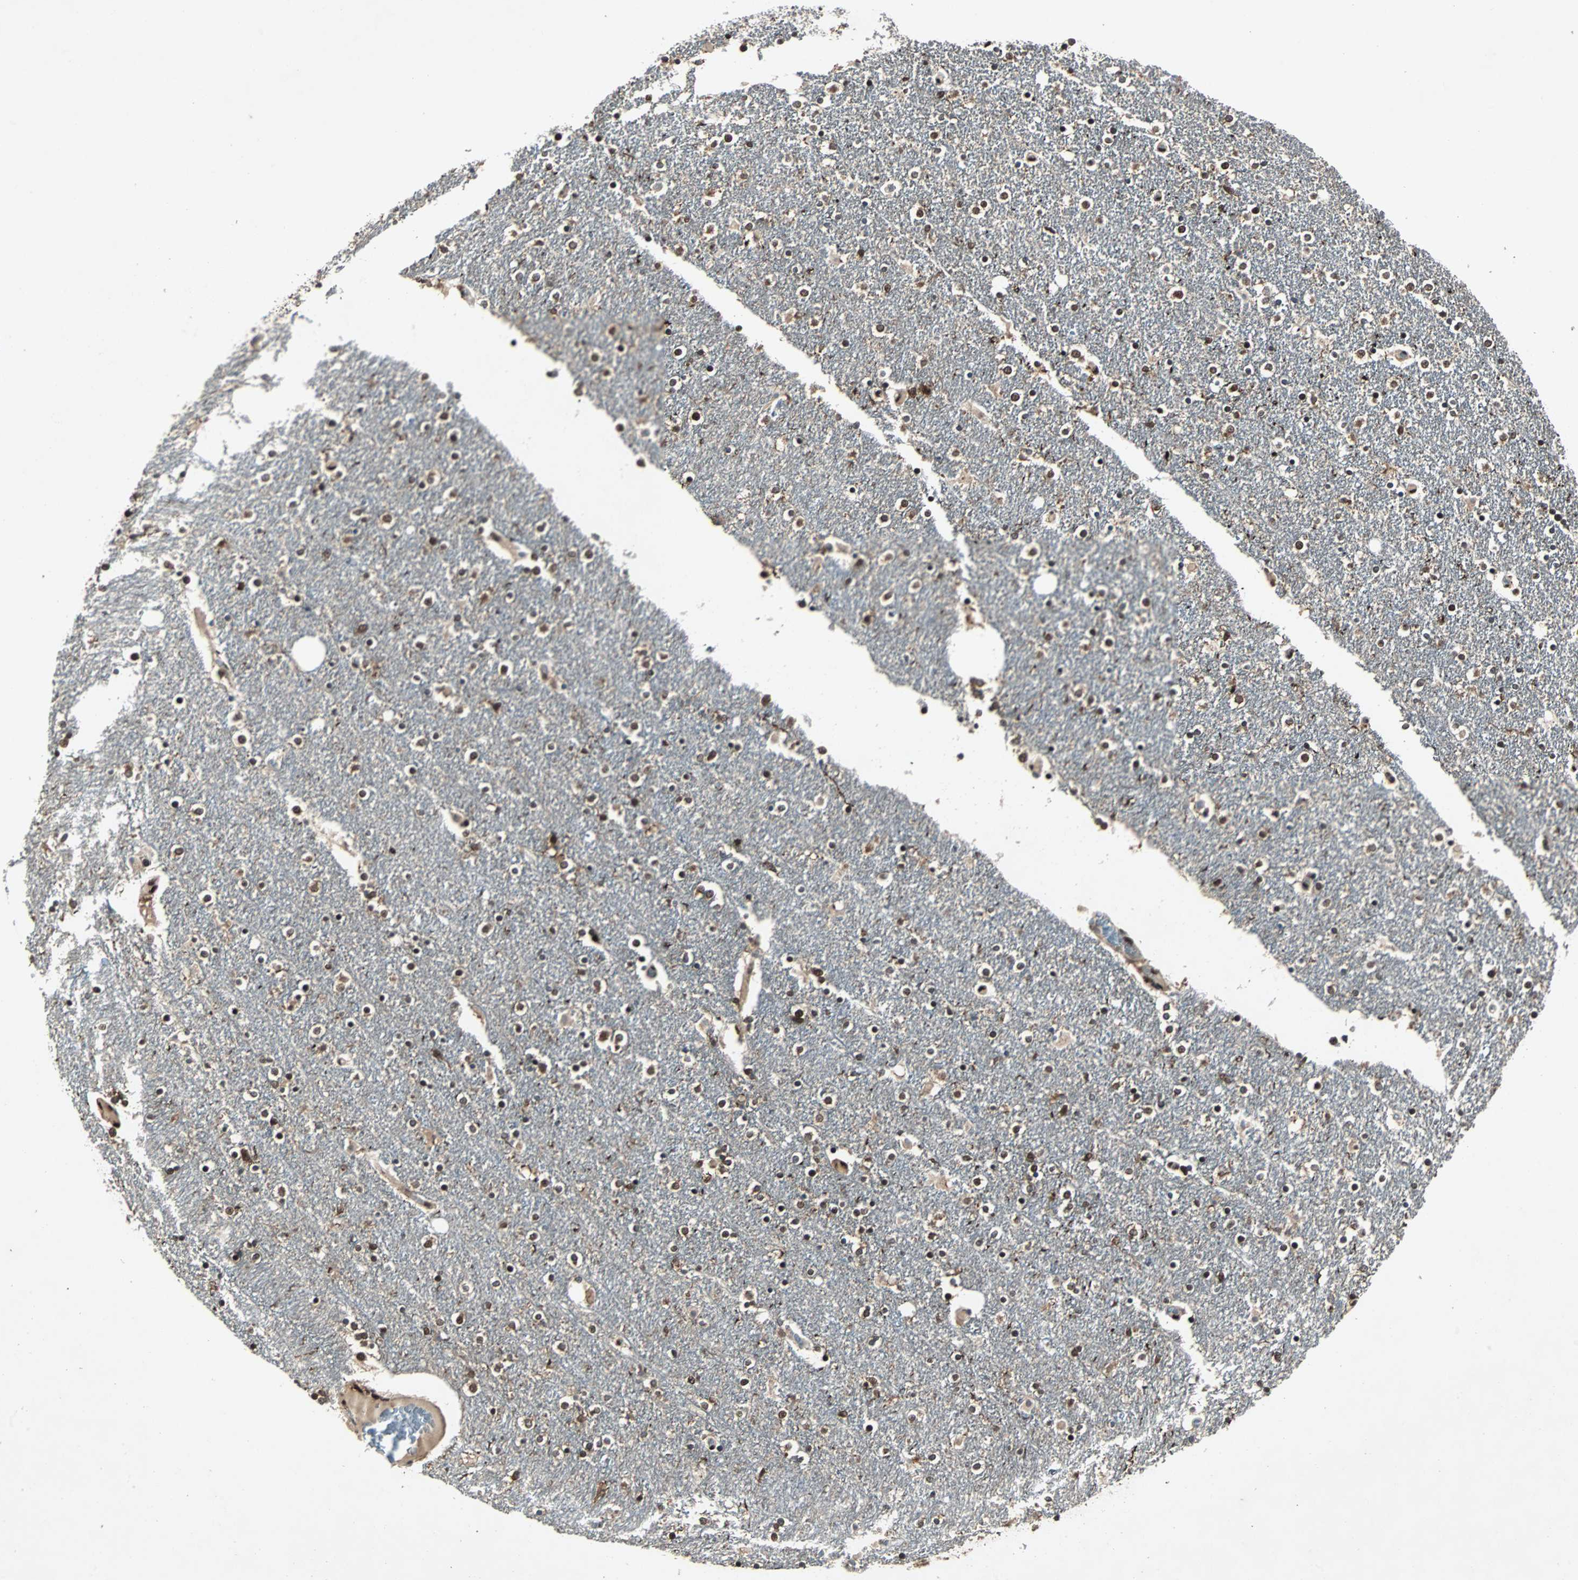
{"staining": {"intensity": "strong", "quantity": ">75%", "location": "nuclear"}, "tissue": "caudate", "cell_type": "Glial cells", "image_type": "normal", "snomed": [{"axis": "morphology", "description": "Normal tissue, NOS"}, {"axis": "topography", "description": "Lateral ventricle wall"}], "caption": "DAB (3,3'-diaminobenzidine) immunohistochemical staining of normal caudate demonstrates strong nuclear protein positivity in about >75% of glial cells.", "gene": "ACLY", "patient": {"sex": "female", "age": 54}}